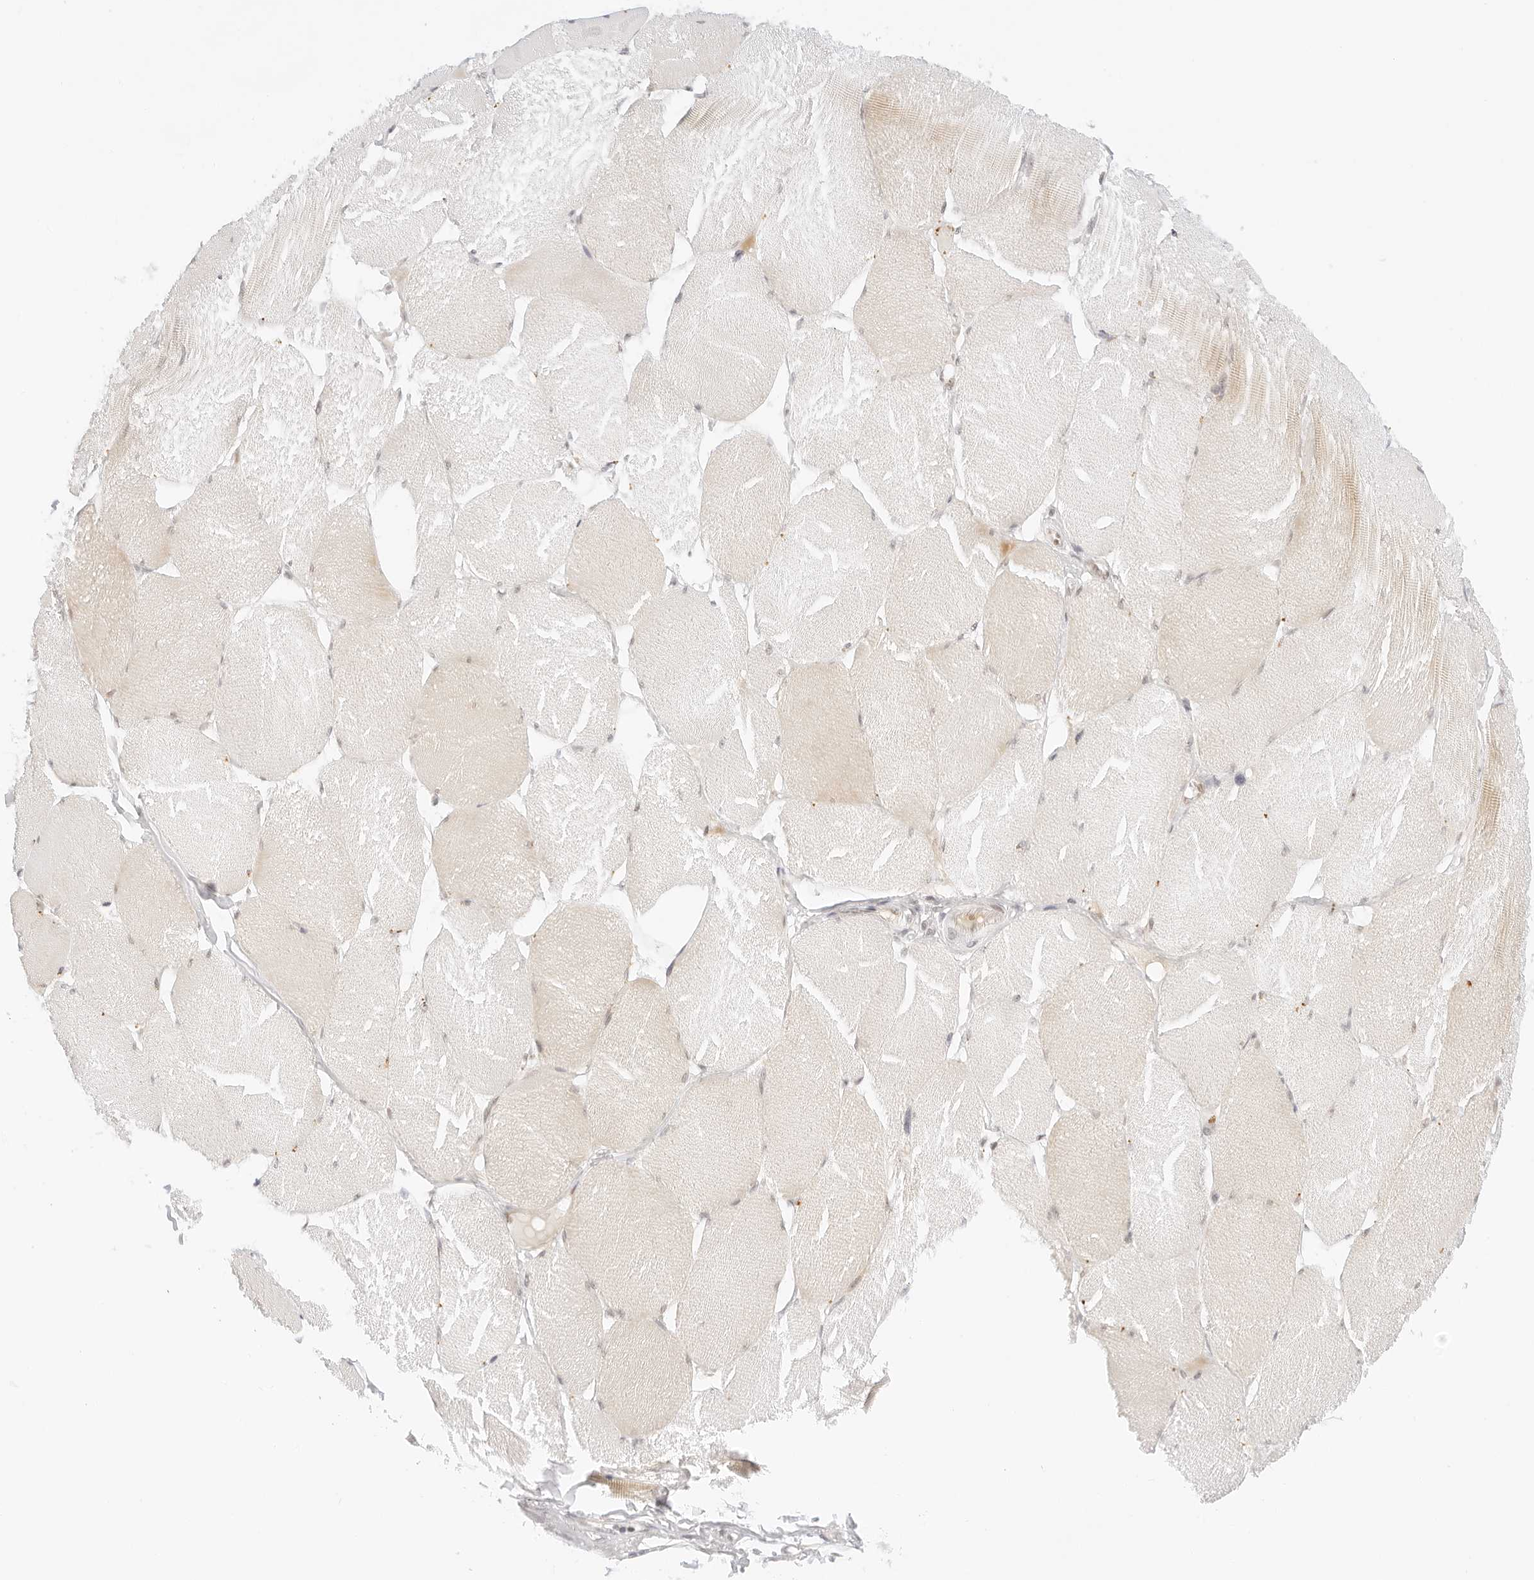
{"staining": {"intensity": "moderate", "quantity": "<25%", "location": "cytoplasmic/membranous"}, "tissue": "skeletal muscle", "cell_type": "Myocytes", "image_type": "normal", "snomed": [{"axis": "morphology", "description": "Normal tissue, NOS"}, {"axis": "topography", "description": "Skin"}, {"axis": "topography", "description": "Skeletal muscle"}], "caption": "Moderate cytoplasmic/membranous staining is identified in approximately <25% of myocytes in normal skeletal muscle.", "gene": "POLR3C", "patient": {"sex": "male", "age": 83}}